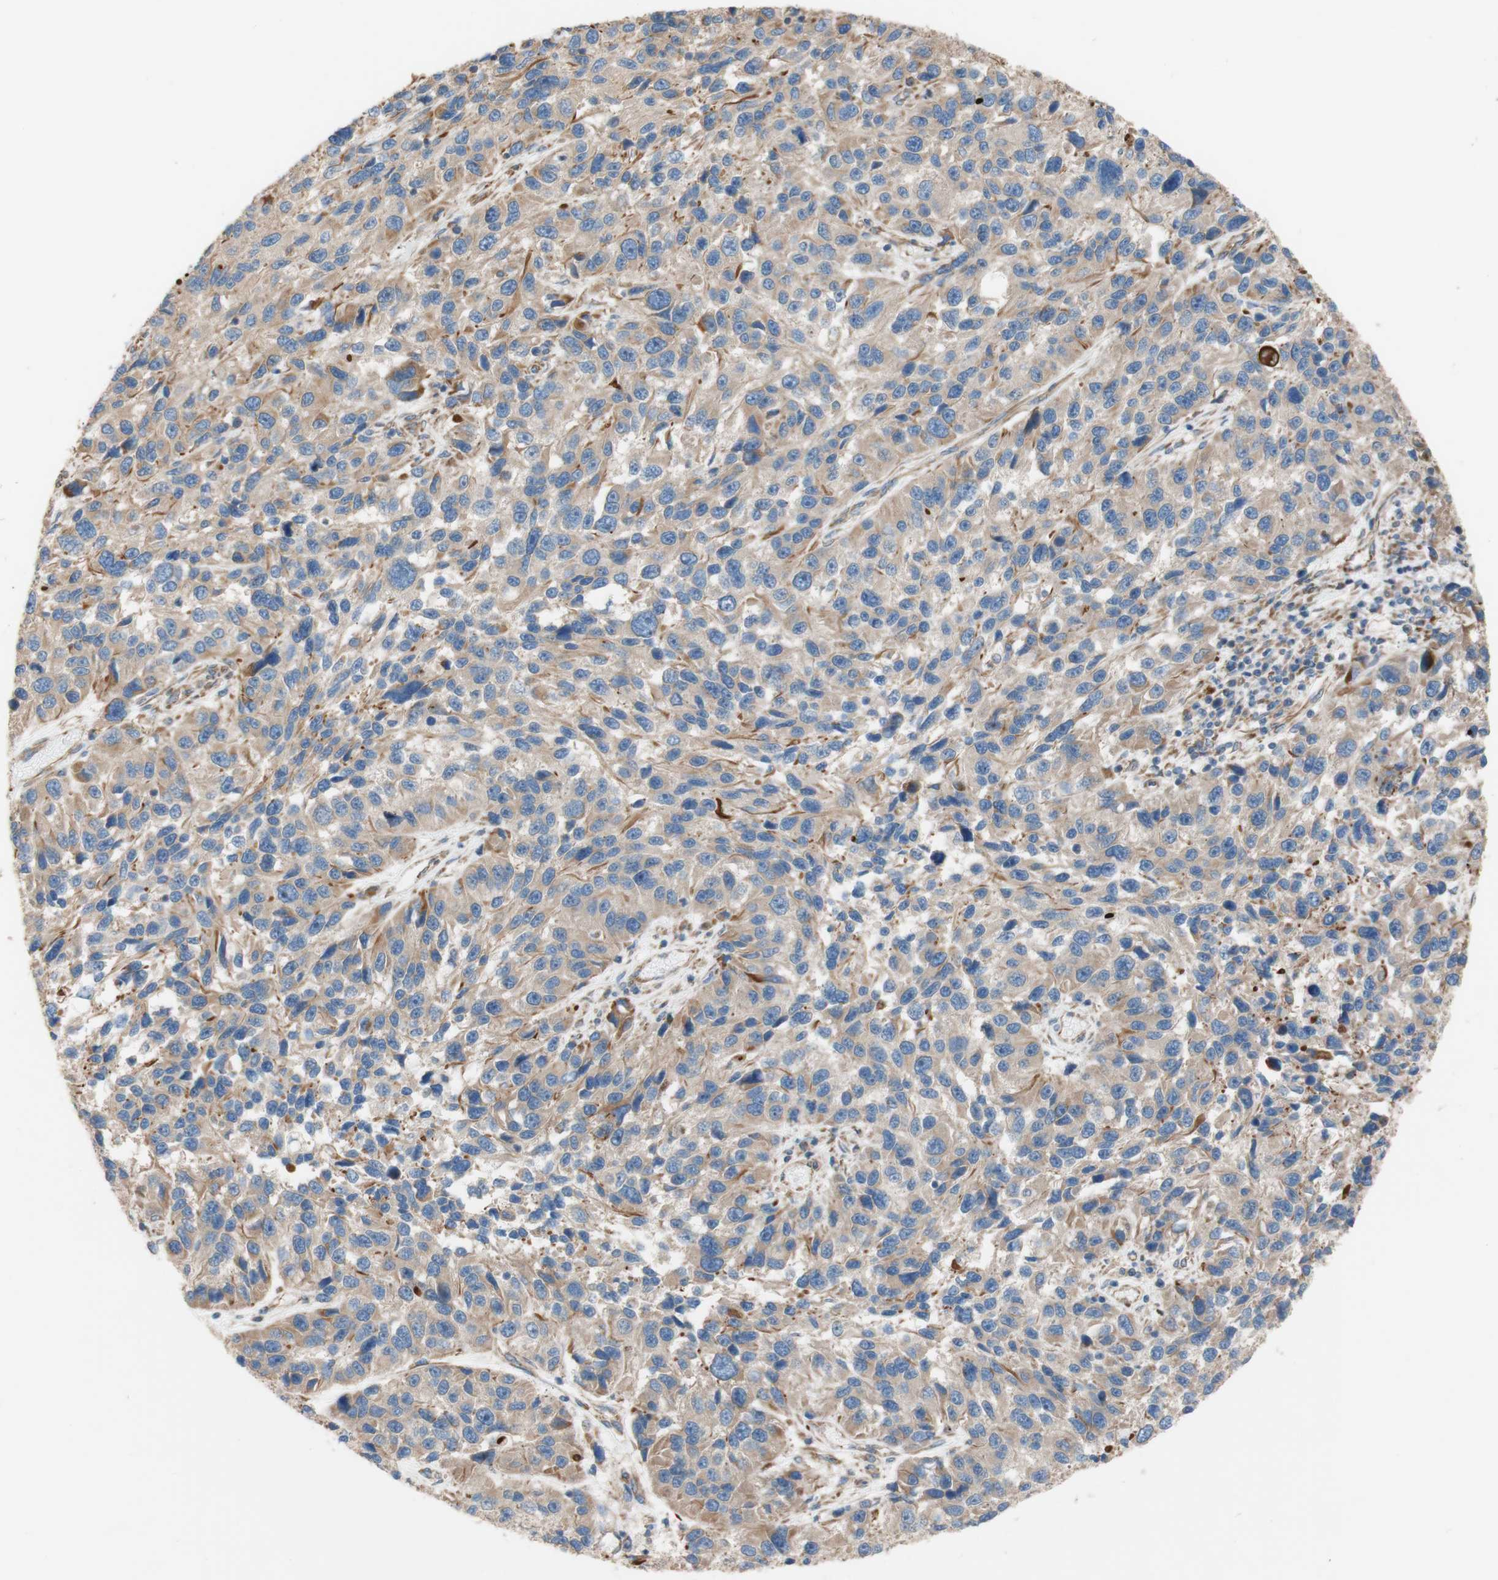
{"staining": {"intensity": "moderate", "quantity": ">75%", "location": "cytoplasmic/membranous"}, "tissue": "melanoma", "cell_type": "Tumor cells", "image_type": "cancer", "snomed": [{"axis": "morphology", "description": "Malignant melanoma, NOS"}, {"axis": "topography", "description": "Skin"}], "caption": "Tumor cells display moderate cytoplasmic/membranous expression in approximately >75% of cells in melanoma. (Stains: DAB (3,3'-diaminobenzidine) in brown, nuclei in blue, Microscopy: brightfield microscopy at high magnification).", "gene": "C1orf43", "patient": {"sex": "male", "age": 53}}